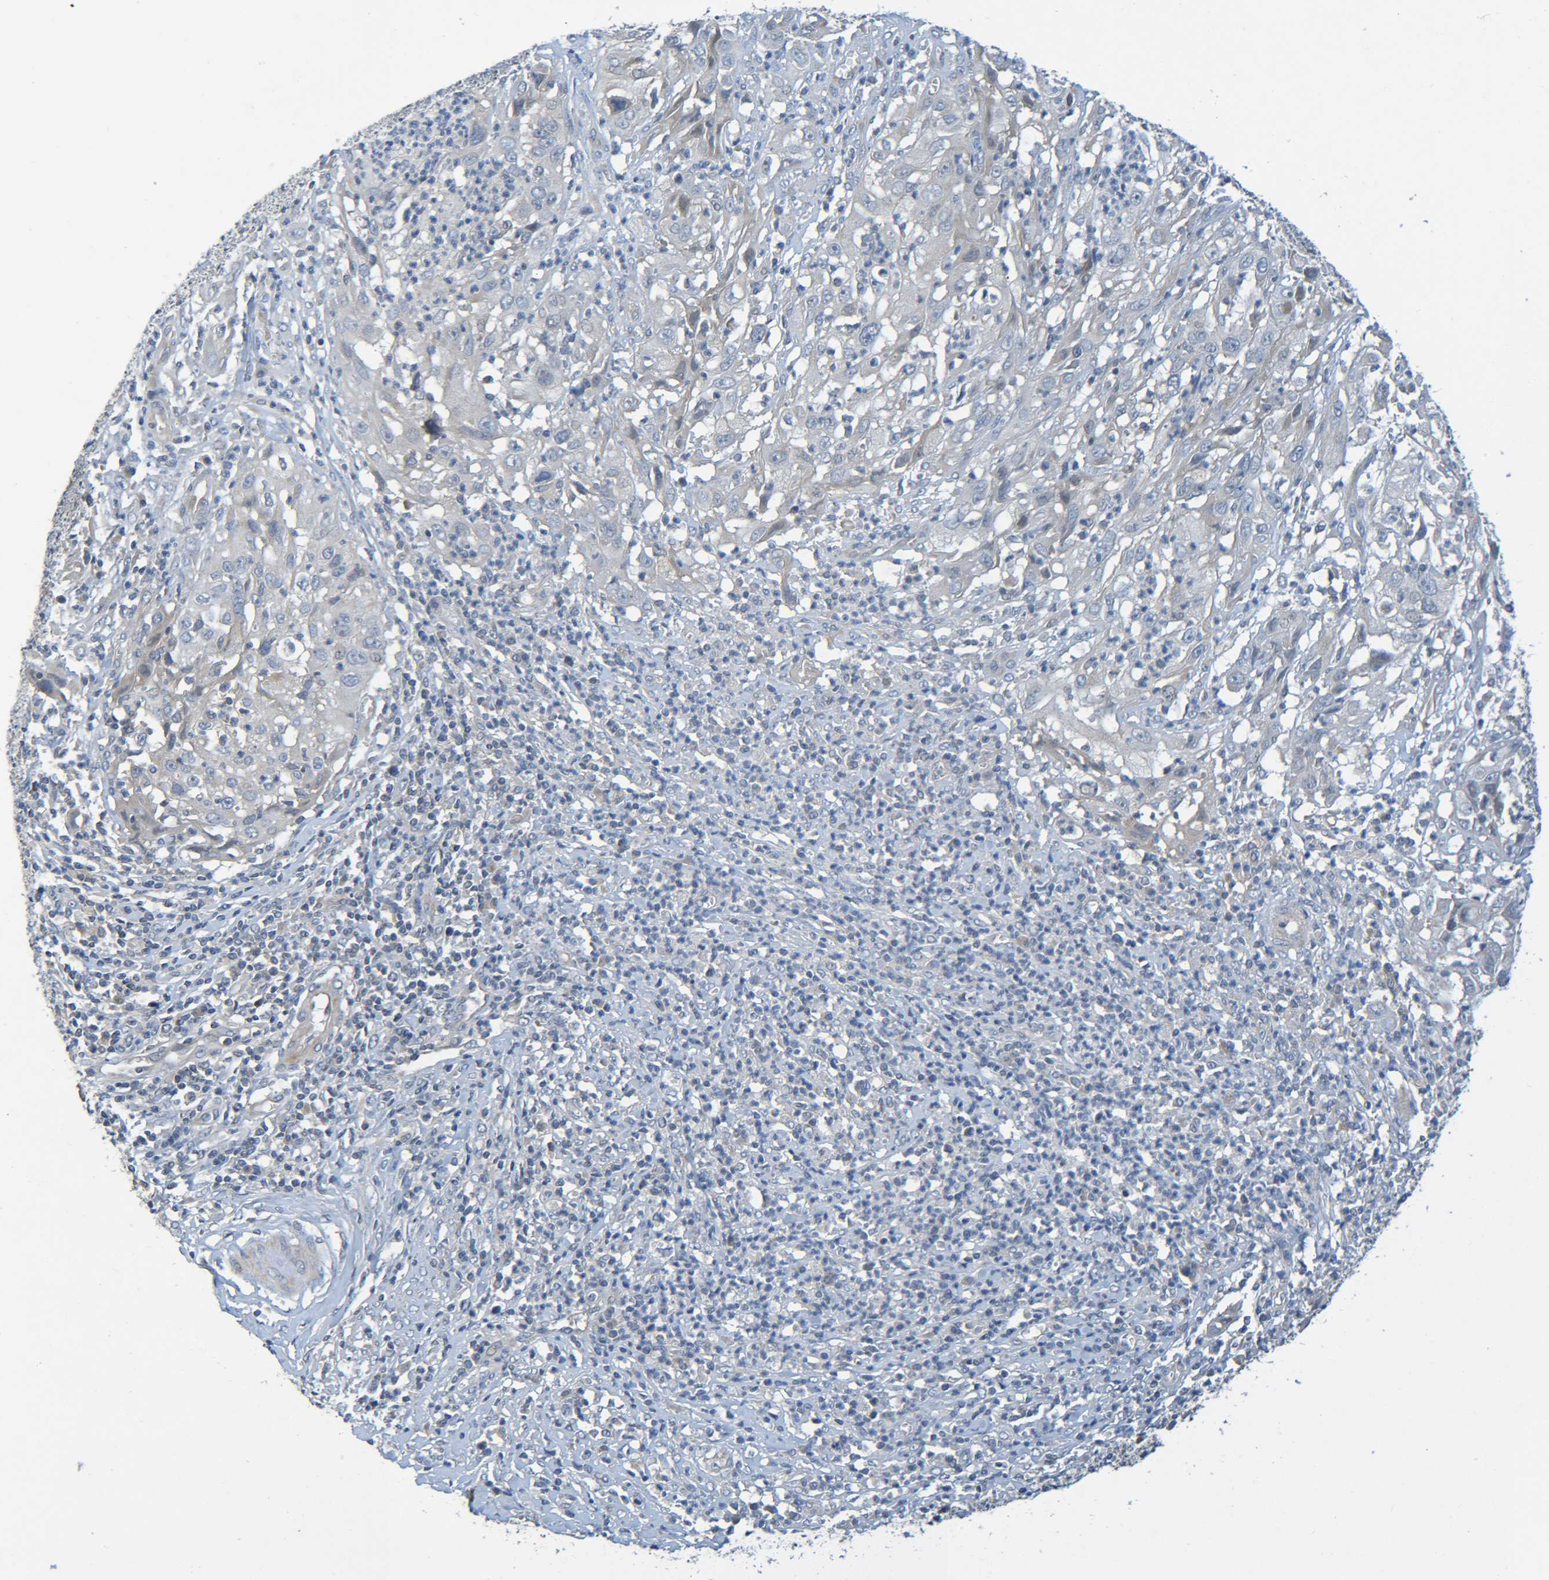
{"staining": {"intensity": "weak", "quantity": "<25%", "location": "cytoplasmic/membranous"}, "tissue": "cervical cancer", "cell_type": "Tumor cells", "image_type": "cancer", "snomed": [{"axis": "morphology", "description": "Squamous cell carcinoma, NOS"}, {"axis": "topography", "description": "Cervix"}], "caption": "The photomicrograph demonstrates no staining of tumor cells in cervical cancer (squamous cell carcinoma).", "gene": "CYP4F2", "patient": {"sex": "female", "age": 32}}